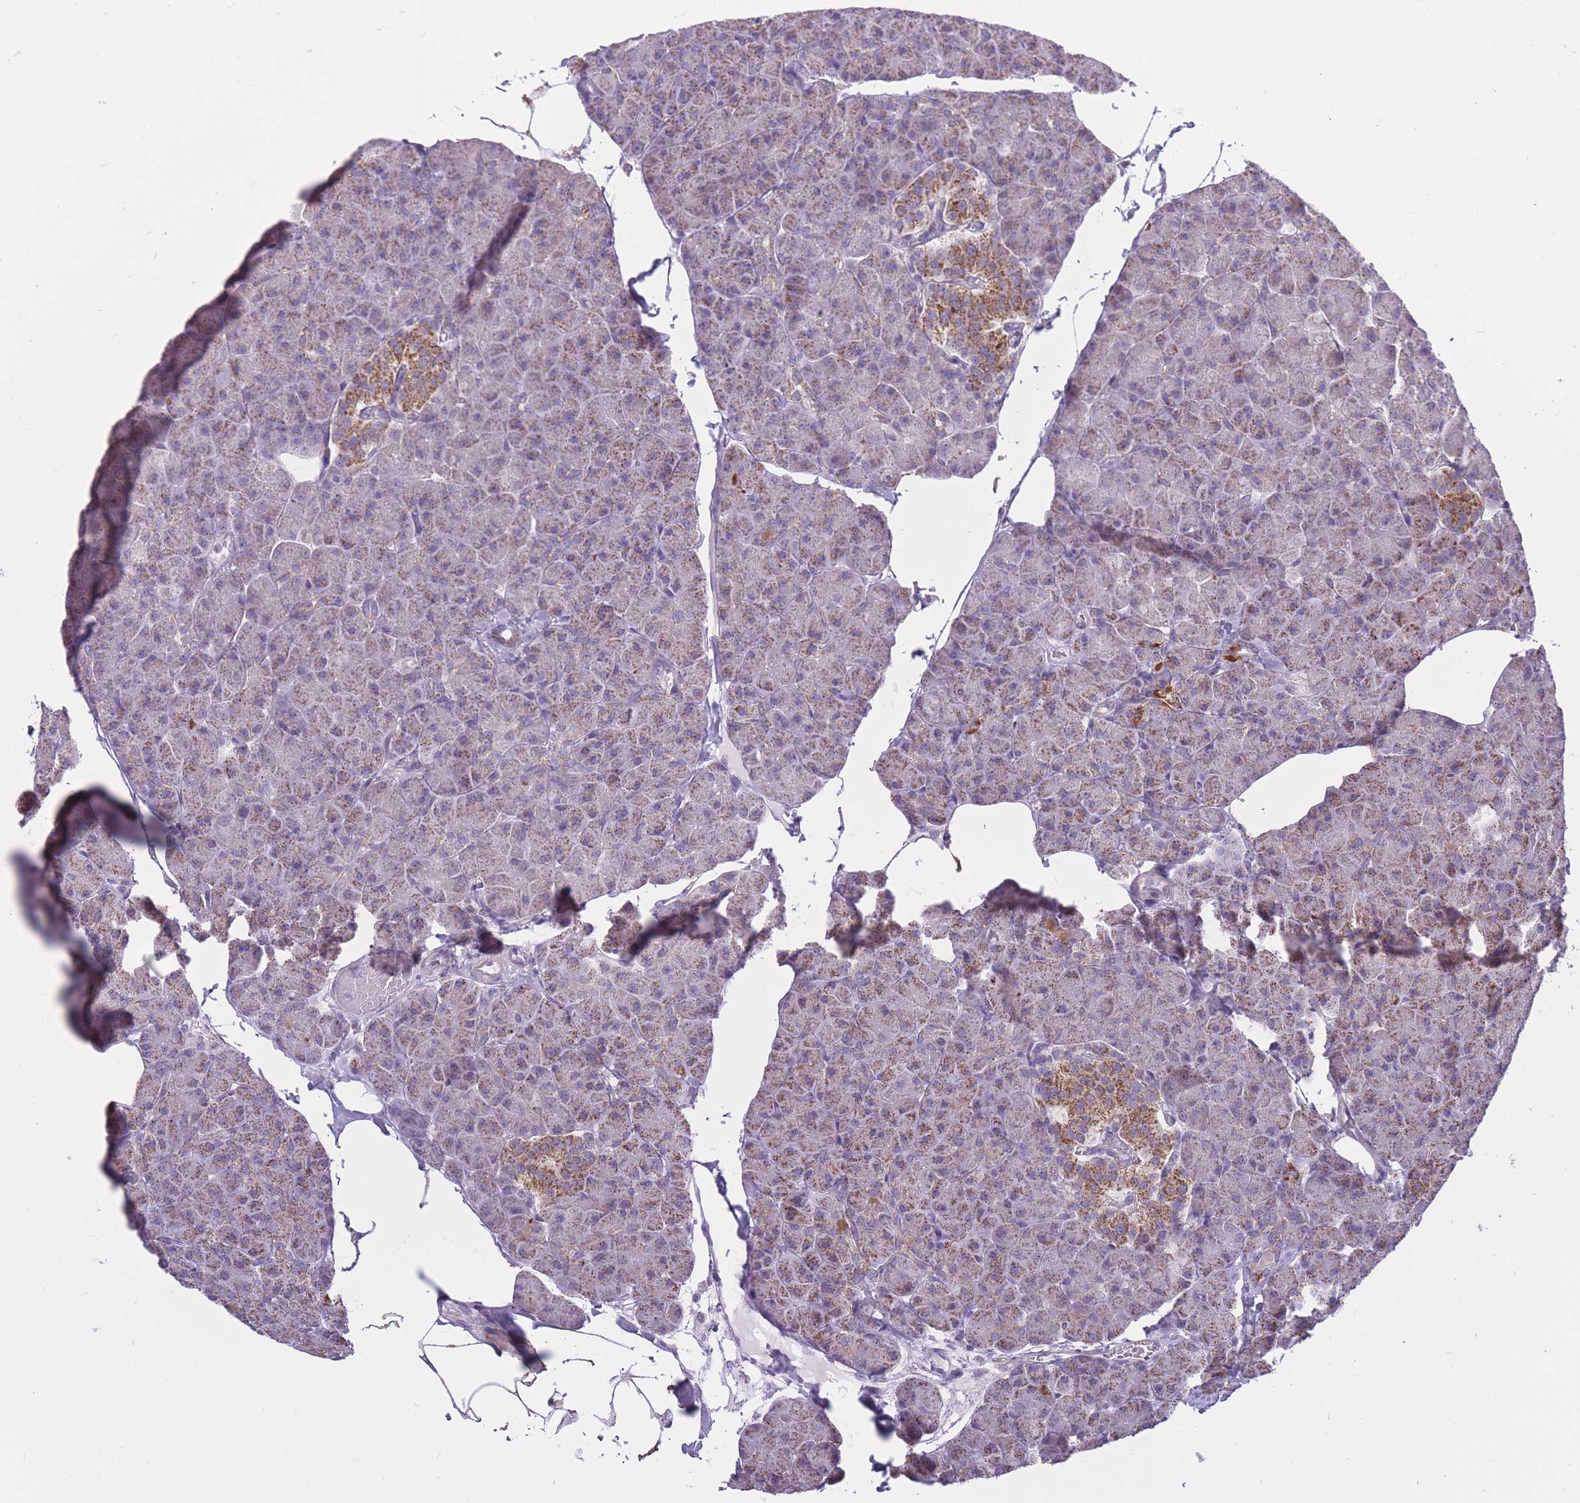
{"staining": {"intensity": "moderate", "quantity": "25%-75%", "location": "cytoplasmic/membranous"}, "tissue": "pancreas", "cell_type": "Exocrine glandular cells", "image_type": "normal", "snomed": [{"axis": "morphology", "description": "Normal tissue, NOS"}, {"axis": "topography", "description": "Pancreas"}], "caption": "Protein staining exhibits moderate cytoplasmic/membranous expression in about 25%-75% of exocrine glandular cells in unremarkable pancreas.", "gene": "ZBTB24", "patient": {"sex": "male", "age": 35}}